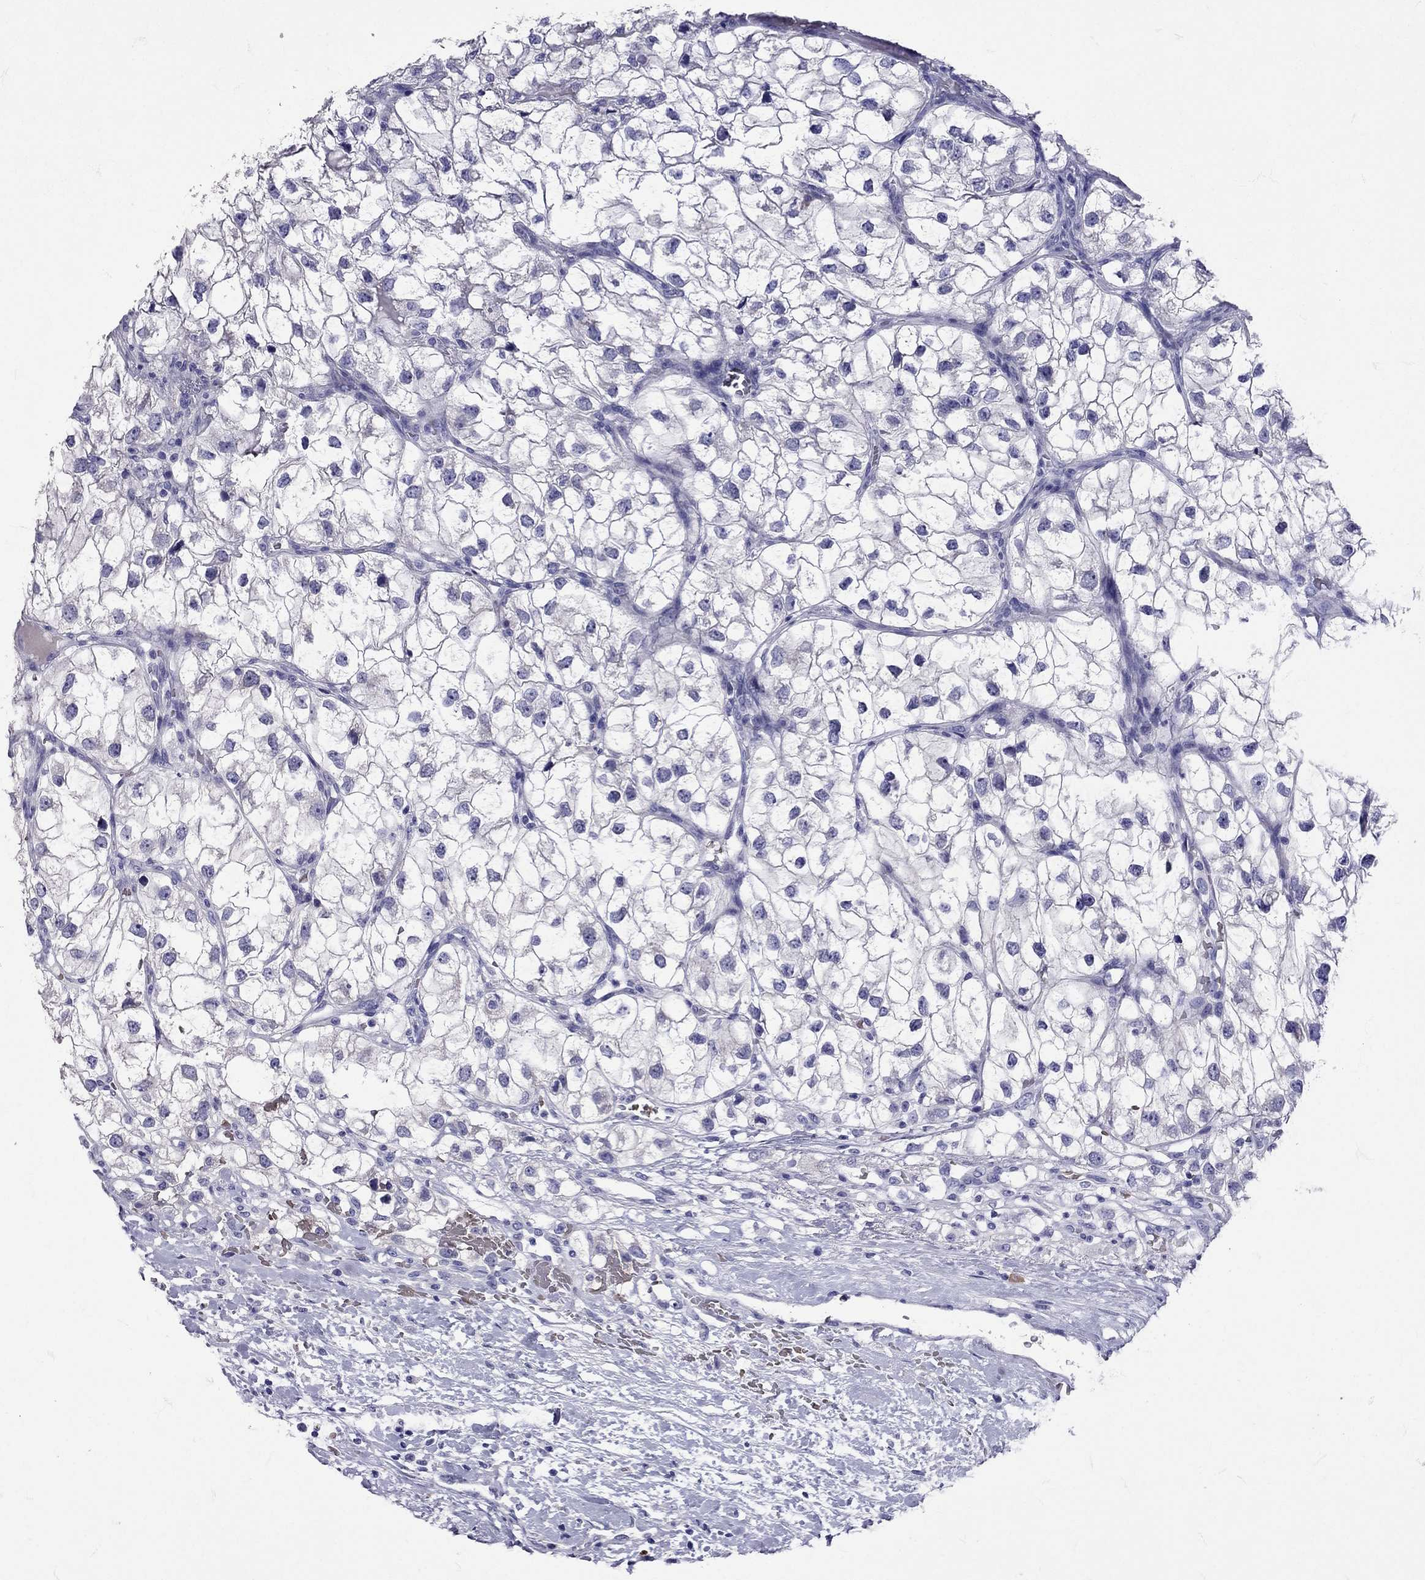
{"staining": {"intensity": "negative", "quantity": "none", "location": "none"}, "tissue": "renal cancer", "cell_type": "Tumor cells", "image_type": "cancer", "snomed": [{"axis": "morphology", "description": "Adenocarcinoma, NOS"}, {"axis": "topography", "description": "Kidney"}], "caption": "The immunohistochemistry (IHC) histopathology image has no significant expression in tumor cells of renal adenocarcinoma tissue. The staining was performed using DAB (3,3'-diaminobenzidine) to visualize the protein expression in brown, while the nuclei were stained in blue with hematoxylin (Magnification: 20x).", "gene": "TBR1", "patient": {"sex": "male", "age": 59}}